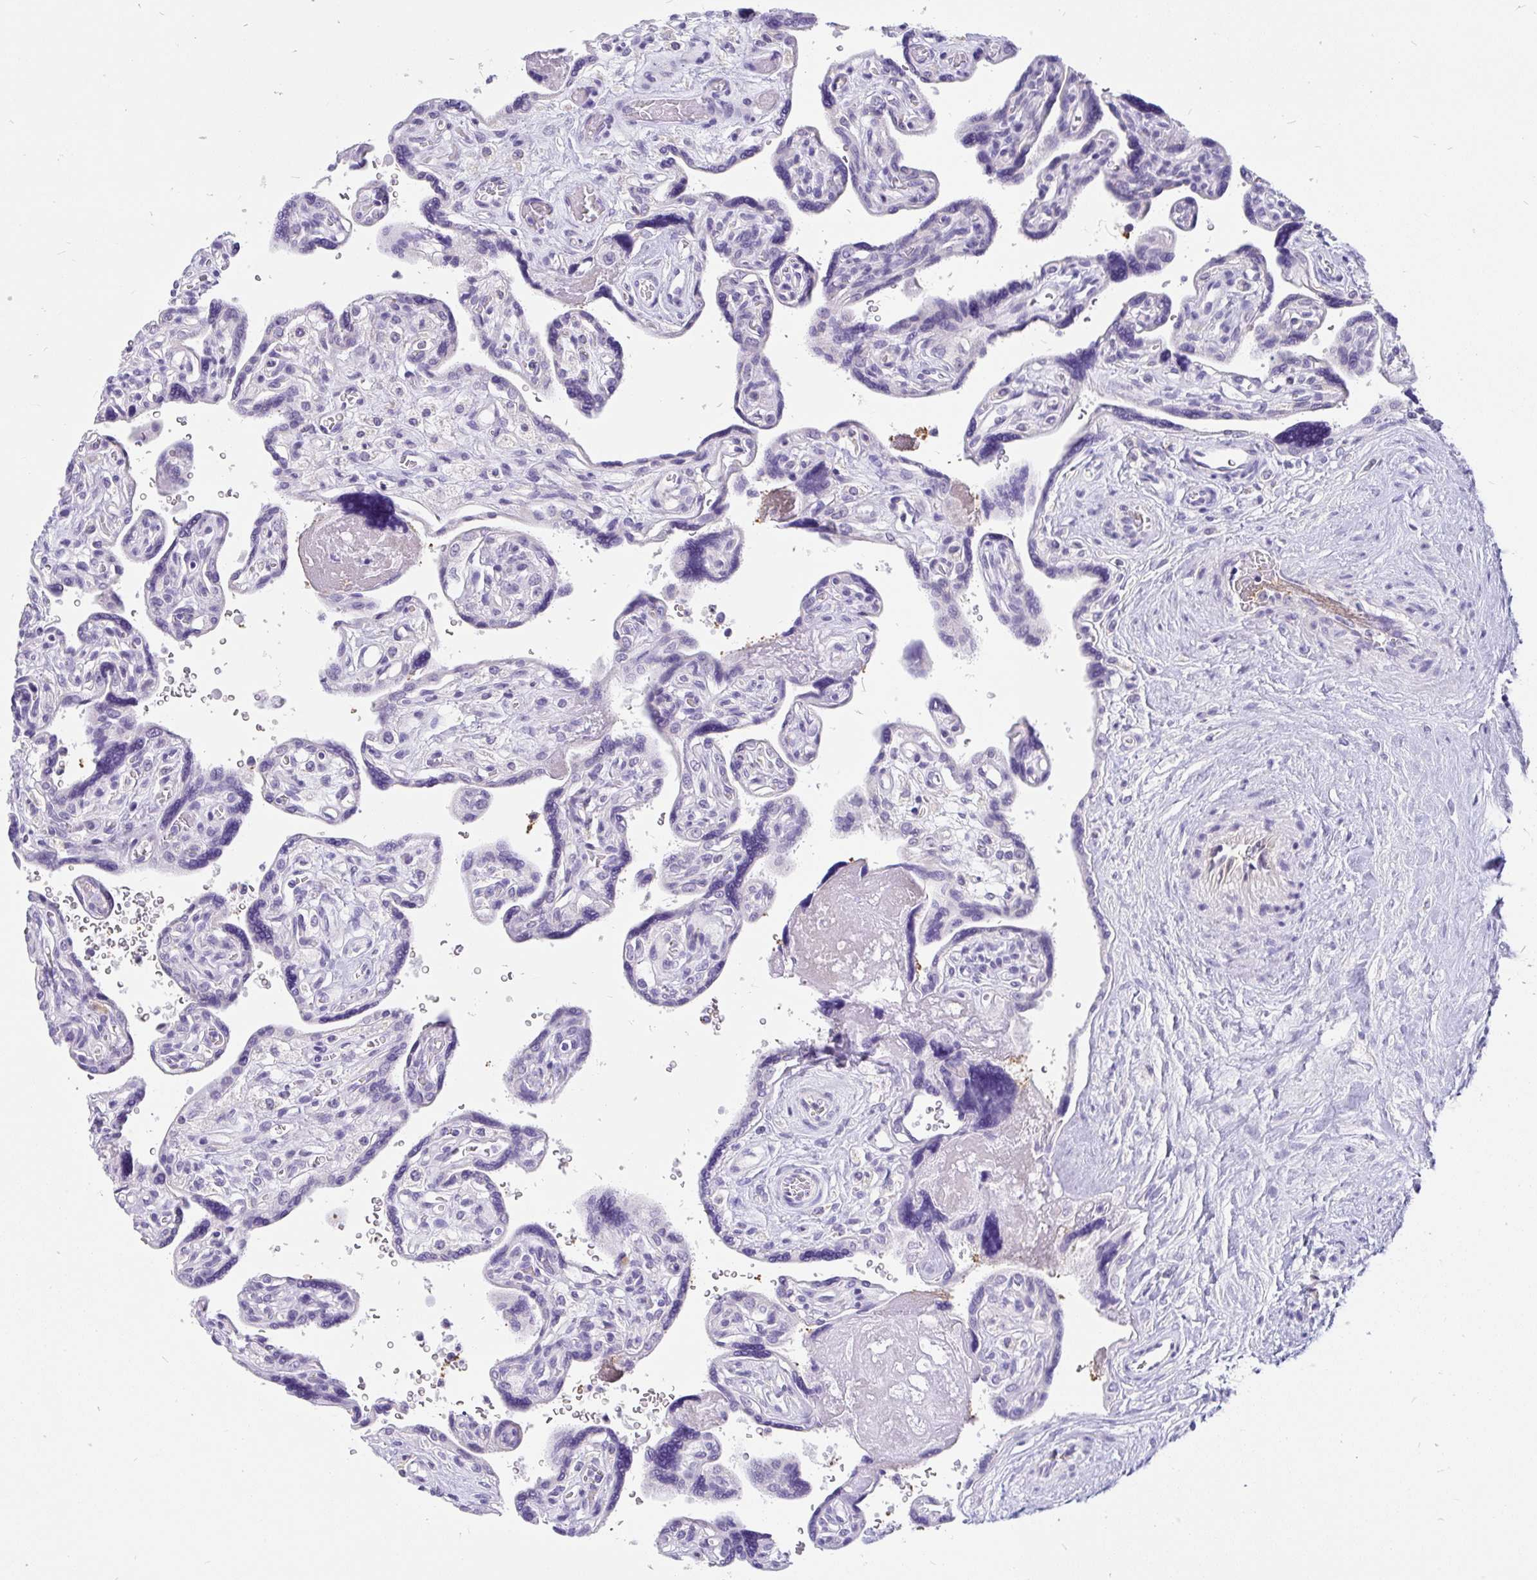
{"staining": {"intensity": "negative", "quantity": "none", "location": "none"}, "tissue": "placenta", "cell_type": "Decidual cells", "image_type": "normal", "snomed": [{"axis": "morphology", "description": "Normal tissue, NOS"}, {"axis": "topography", "description": "Placenta"}], "caption": "This is a micrograph of IHC staining of unremarkable placenta, which shows no positivity in decidual cells. (Stains: DAB (3,3'-diaminobenzidine) immunohistochemistry (IHC) with hematoxylin counter stain, Microscopy: brightfield microscopy at high magnification).", "gene": "INTS5", "patient": {"sex": "female", "age": 39}}